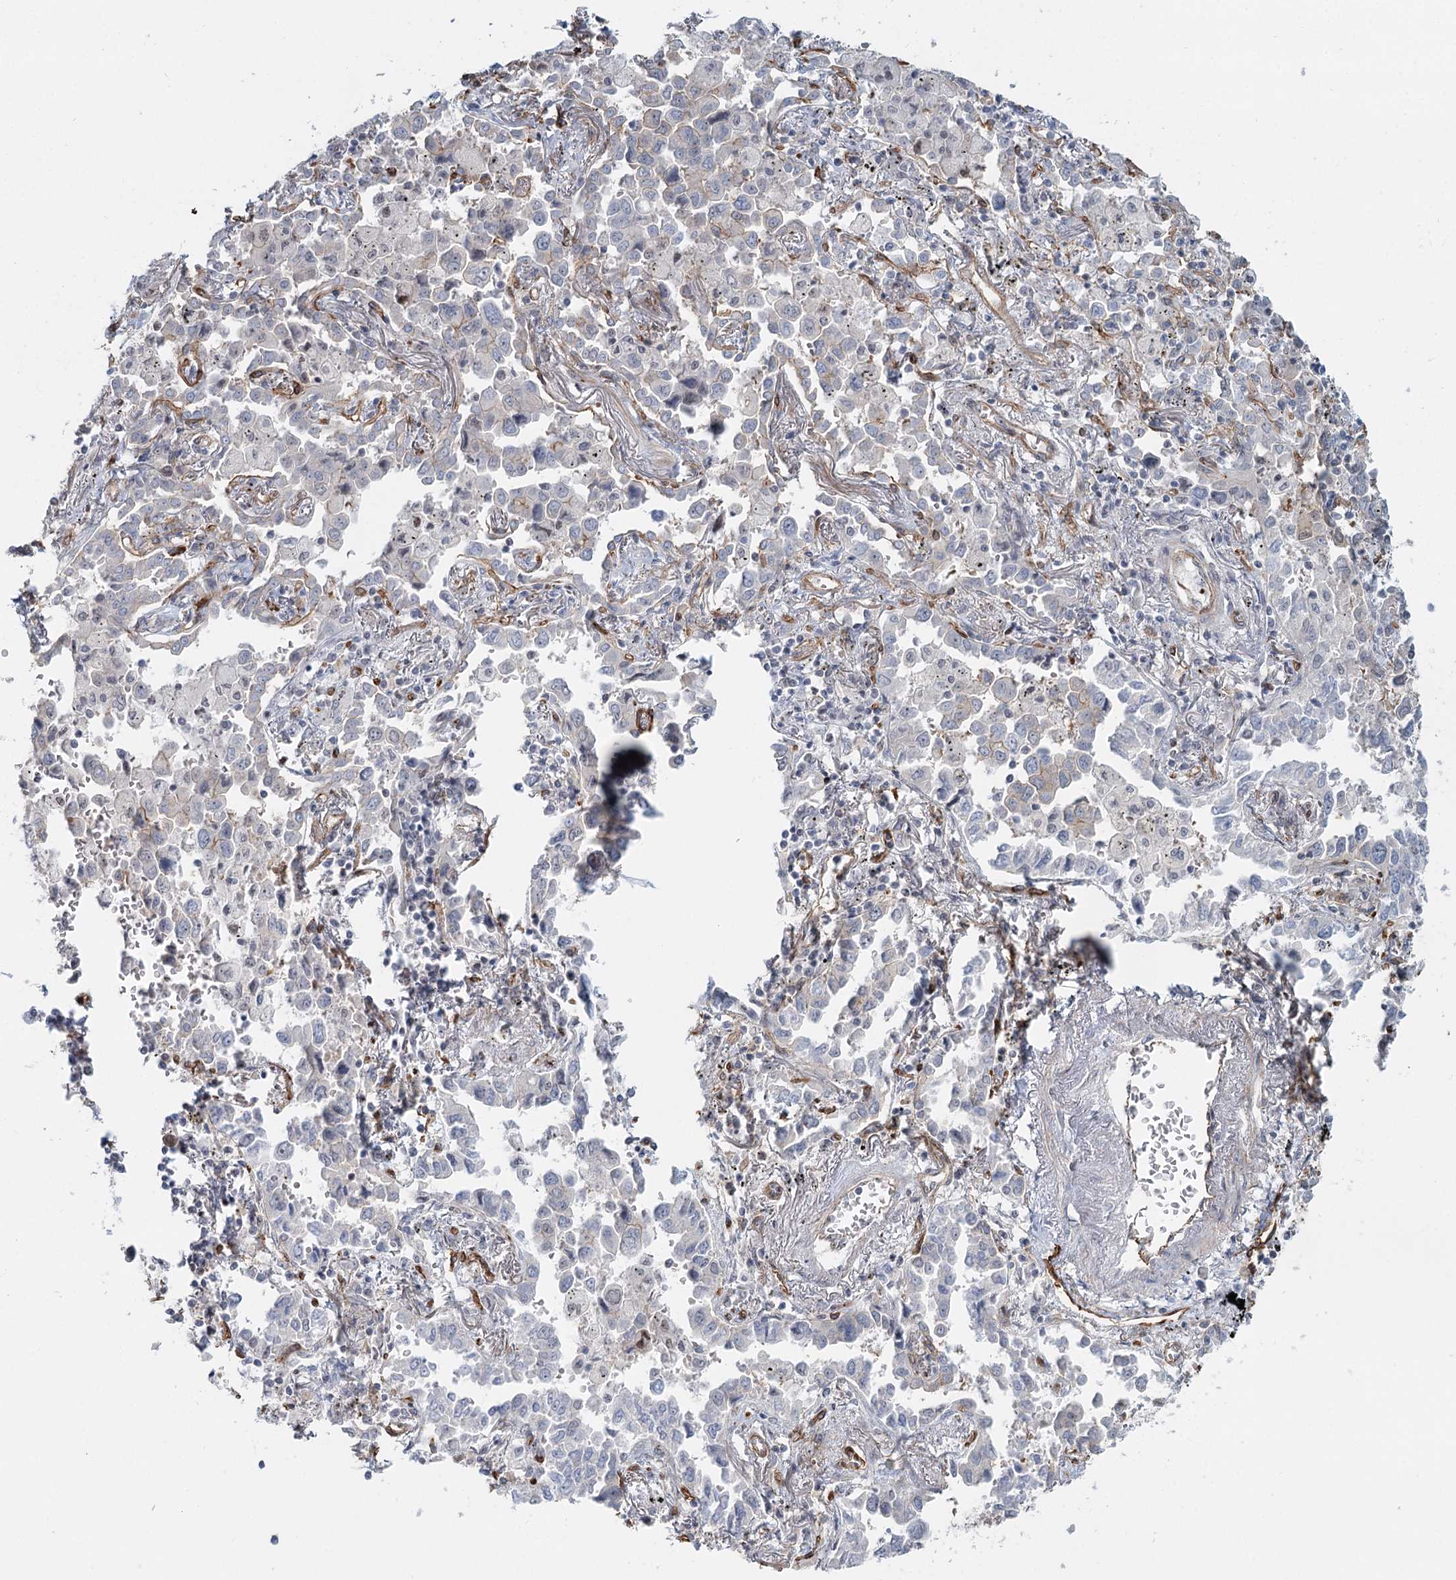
{"staining": {"intensity": "weak", "quantity": "<25%", "location": "cytoplasmic/membranous"}, "tissue": "lung cancer", "cell_type": "Tumor cells", "image_type": "cancer", "snomed": [{"axis": "morphology", "description": "Adenocarcinoma, NOS"}, {"axis": "topography", "description": "Lung"}], "caption": "This is an immunohistochemistry micrograph of human lung adenocarcinoma. There is no expression in tumor cells.", "gene": "ZFYVE28", "patient": {"sex": "male", "age": 67}}